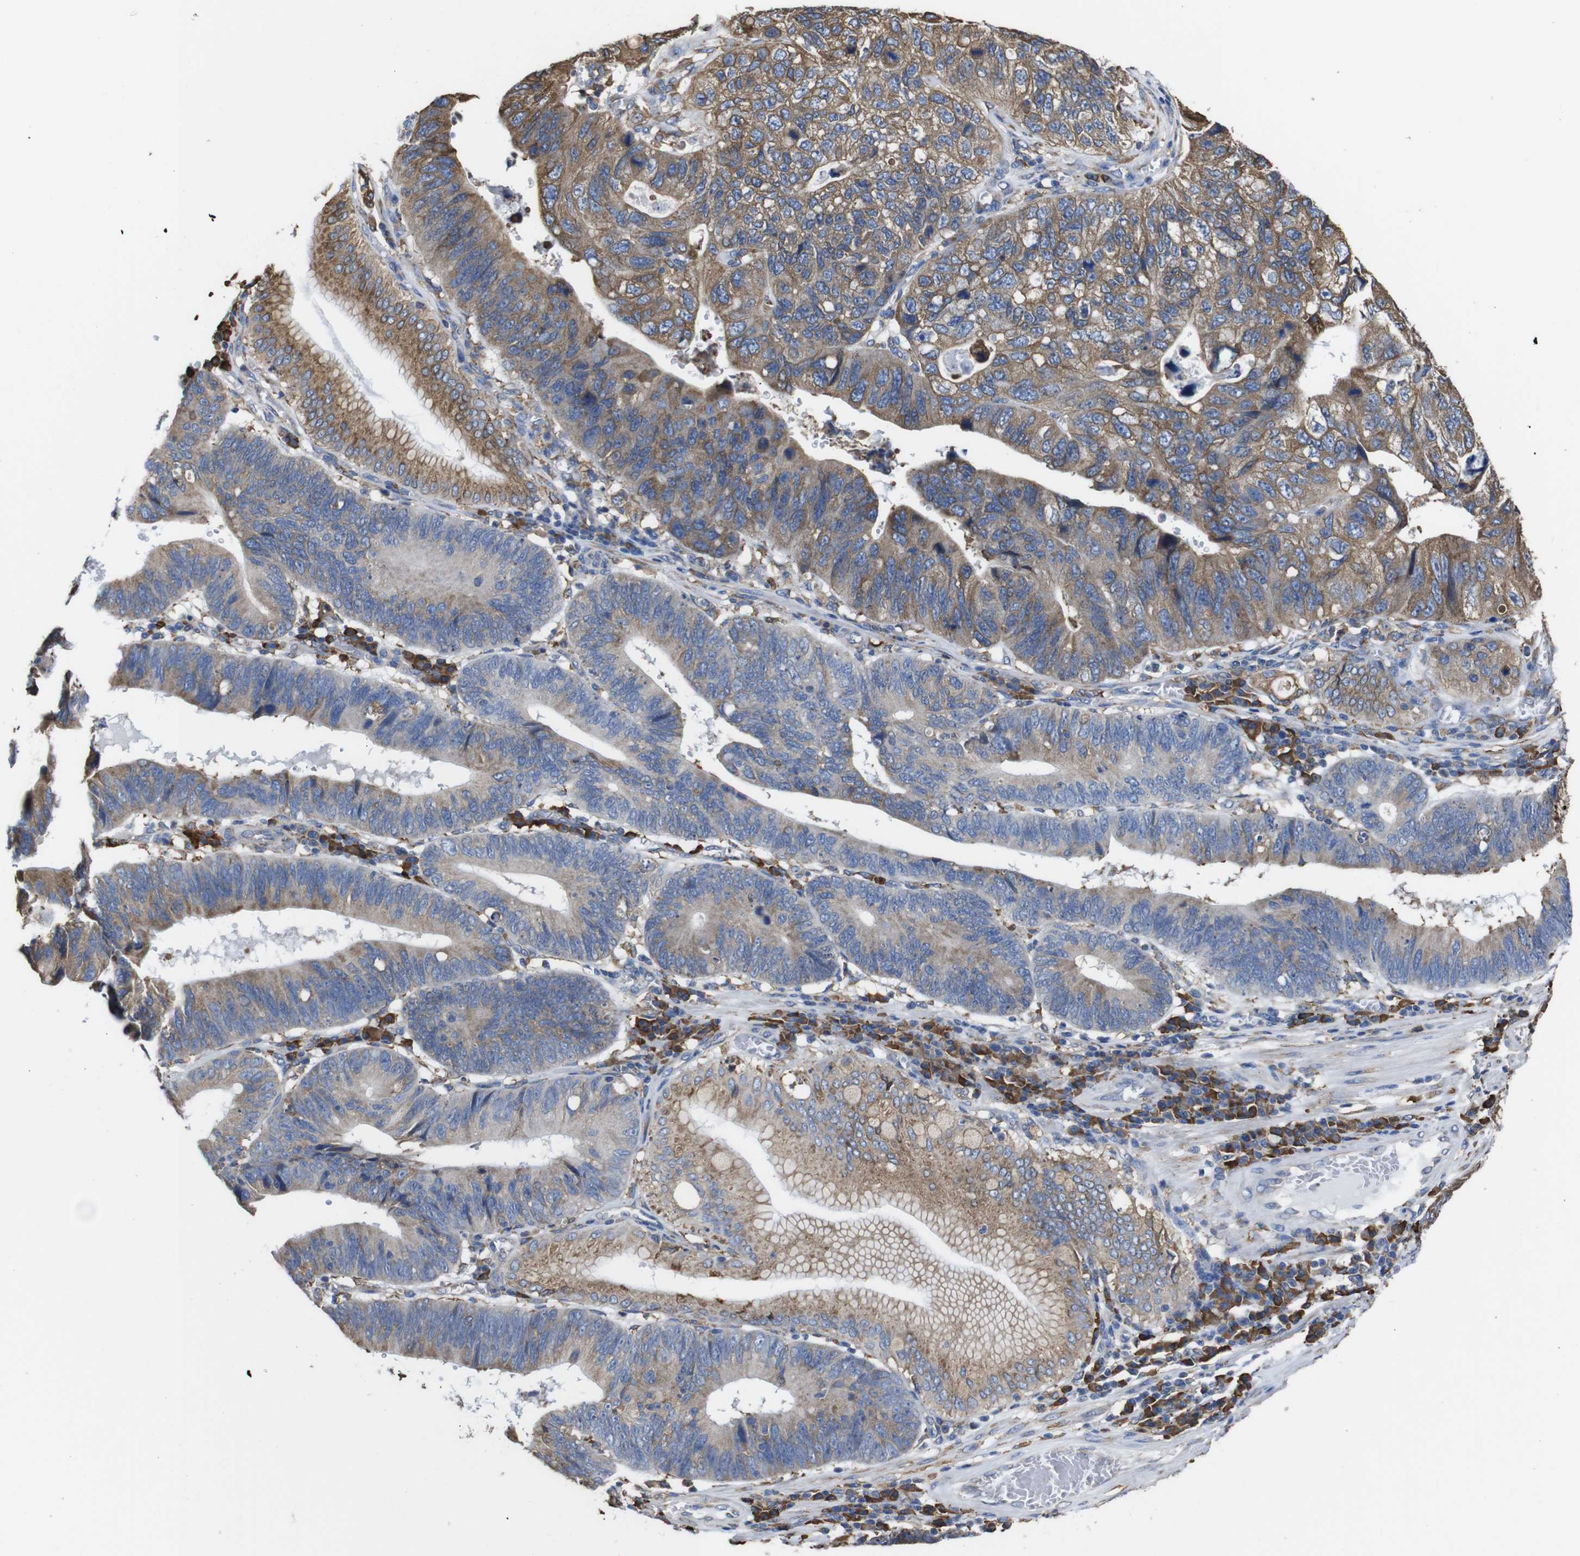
{"staining": {"intensity": "moderate", "quantity": ">75%", "location": "cytoplasmic/membranous"}, "tissue": "stomach cancer", "cell_type": "Tumor cells", "image_type": "cancer", "snomed": [{"axis": "morphology", "description": "Adenocarcinoma, NOS"}, {"axis": "topography", "description": "Stomach"}], "caption": "Brown immunohistochemical staining in human adenocarcinoma (stomach) demonstrates moderate cytoplasmic/membranous positivity in about >75% of tumor cells. Ihc stains the protein of interest in brown and the nuclei are stained blue.", "gene": "PPIB", "patient": {"sex": "male", "age": 59}}